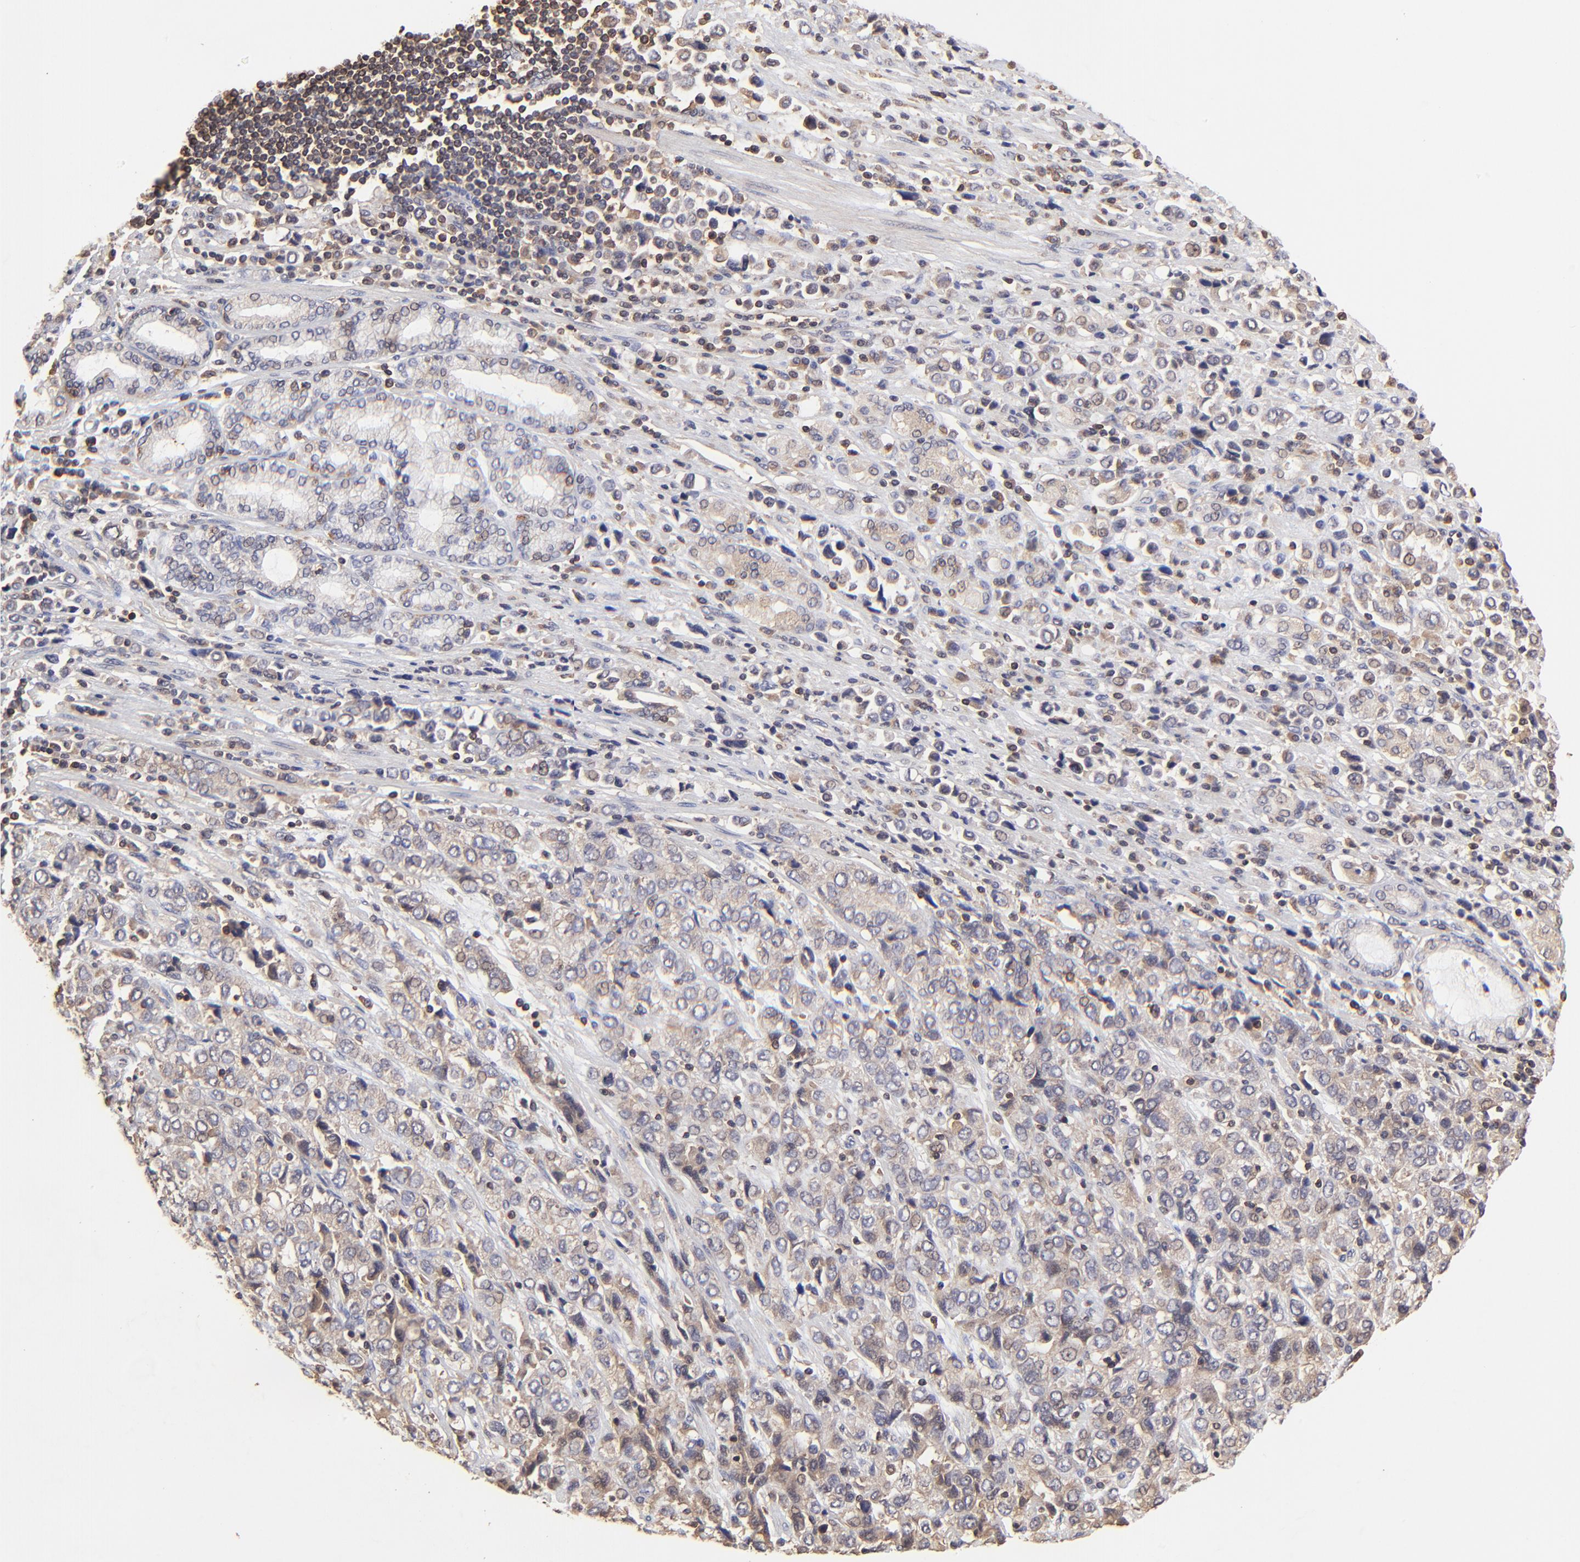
{"staining": {"intensity": "moderate", "quantity": ">75%", "location": "cytoplasmic/membranous"}, "tissue": "stomach cancer", "cell_type": "Tumor cells", "image_type": "cancer", "snomed": [{"axis": "morphology", "description": "Adenocarcinoma, NOS"}, {"axis": "topography", "description": "Stomach, upper"}], "caption": "This photomicrograph exhibits IHC staining of adenocarcinoma (stomach), with medium moderate cytoplasmic/membranous expression in about >75% of tumor cells.", "gene": "STON2", "patient": {"sex": "male", "age": 76}}